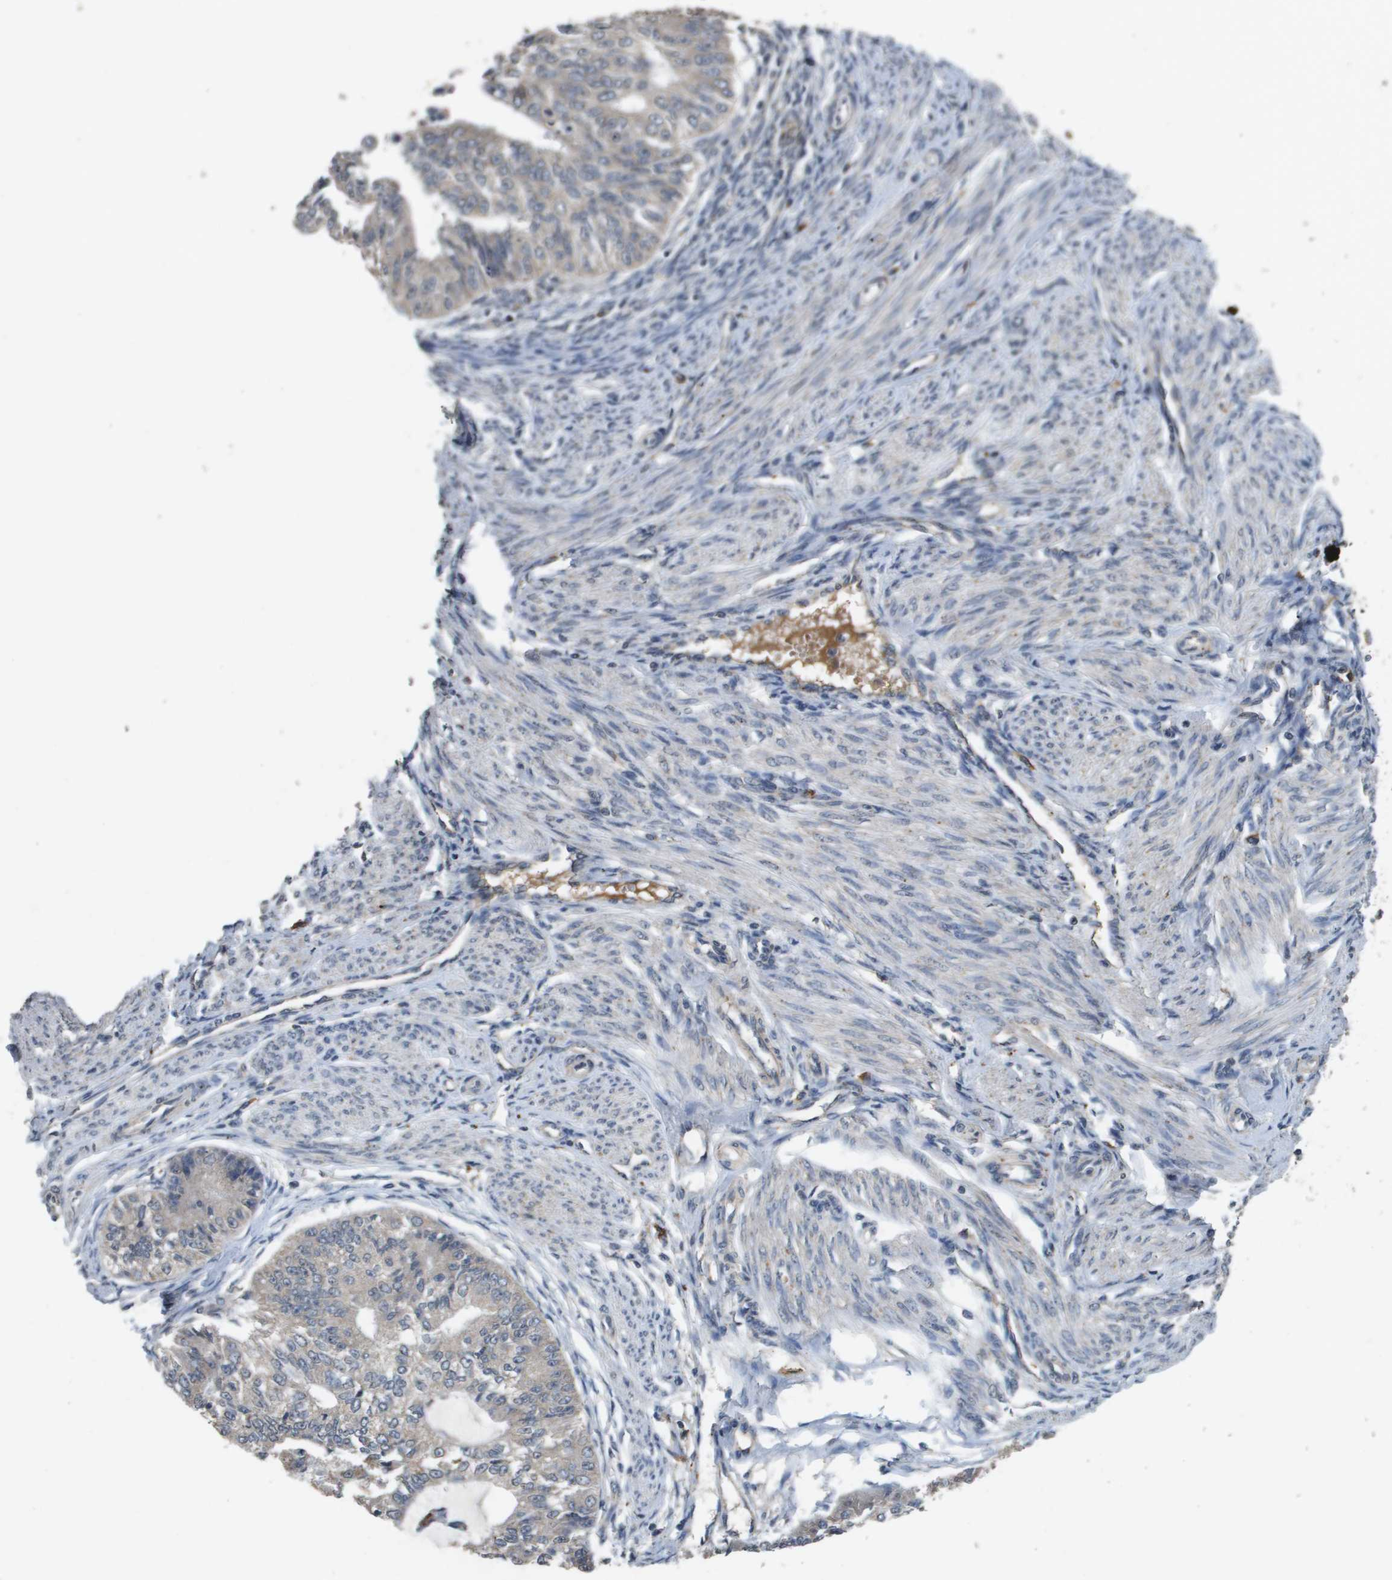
{"staining": {"intensity": "weak", "quantity": "<25%", "location": "cytoplasmic/membranous"}, "tissue": "endometrial cancer", "cell_type": "Tumor cells", "image_type": "cancer", "snomed": [{"axis": "morphology", "description": "Adenocarcinoma, NOS"}, {"axis": "topography", "description": "Endometrium"}], "caption": "There is no significant expression in tumor cells of endometrial adenocarcinoma. Nuclei are stained in blue.", "gene": "PROC", "patient": {"sex": "female", "age": 32}}